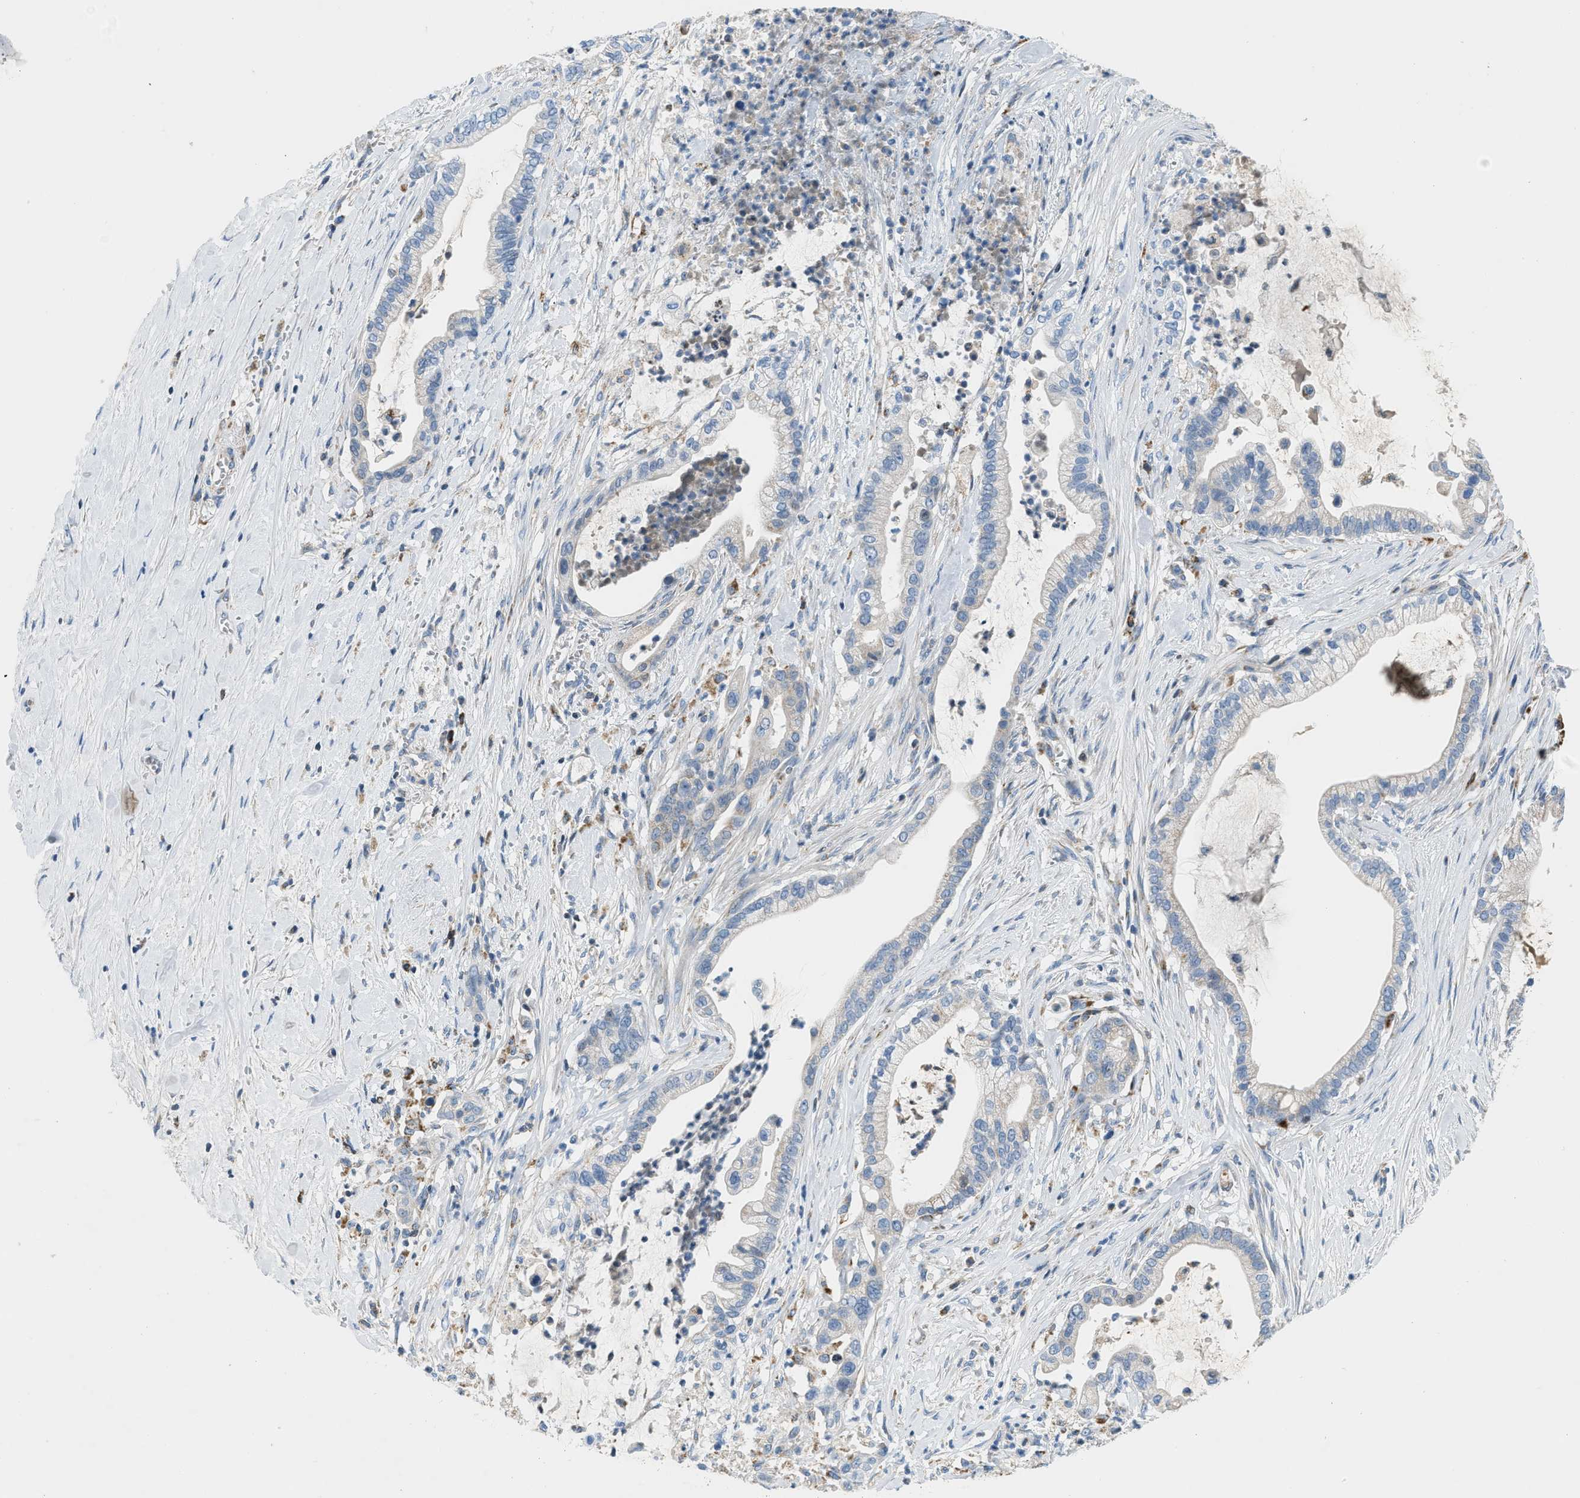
{"staining": {"intensity": "negative", "quantity": "none", "location": "none"}, "tissue": "pancreatic cancer", "cell_type": "Tumor cells", "image_type": "cancer", "snomed": [{"axis": "morphology", "description": "Adenocarcinoma, NOS"}, {"axis": "topography", "description": "Pancreas"}], "caption": "Histopathology image shows no significant protein expression in tumor cells of pancreatic cancer (adenocarcinoma).", "gene": "ACADVL", "patient": {"sex": "male", "age": 69}}